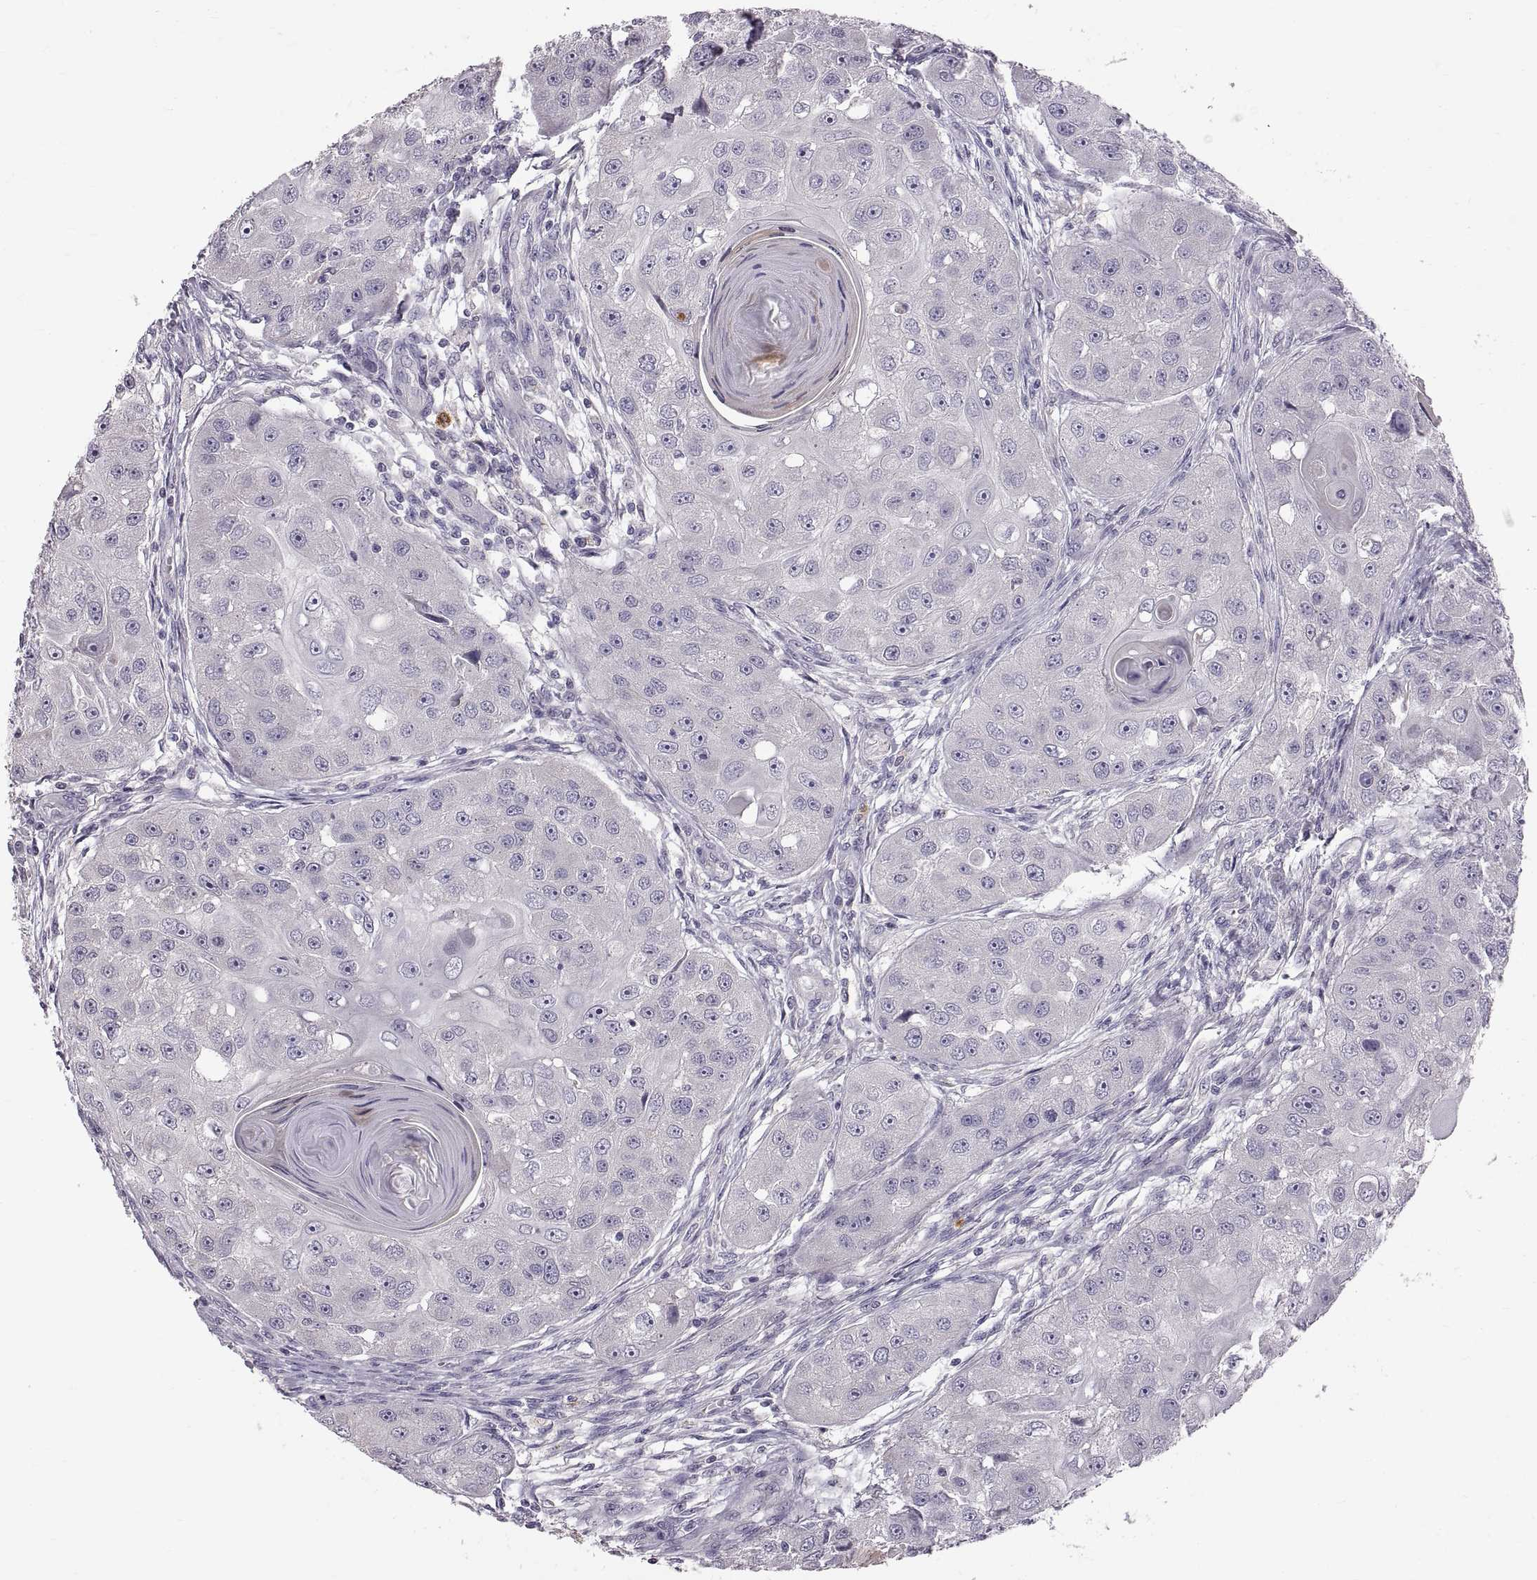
{"staining": {"intensity": "negative", "quantity": "none", "location": "none"}, "tissue": "head and neck cancer", "cell_type": "Tumor cells", "image_type": "cancer", "snomed": [{"axis": "morphology", "description": "Squamous cell carcinoma, NOS"}, {"axis": "topography", "description": "Head-Neck"}], "caption": "High magnification brightfield microscopy of head and neck cancer (squamous cell carcinoma) stained with DAB (brown) and counterstained with hematoxylin (blue): tumor cells show no significant staining.", "gene": "WFDC8", "patient": {"sex": "male", "age": 51}}